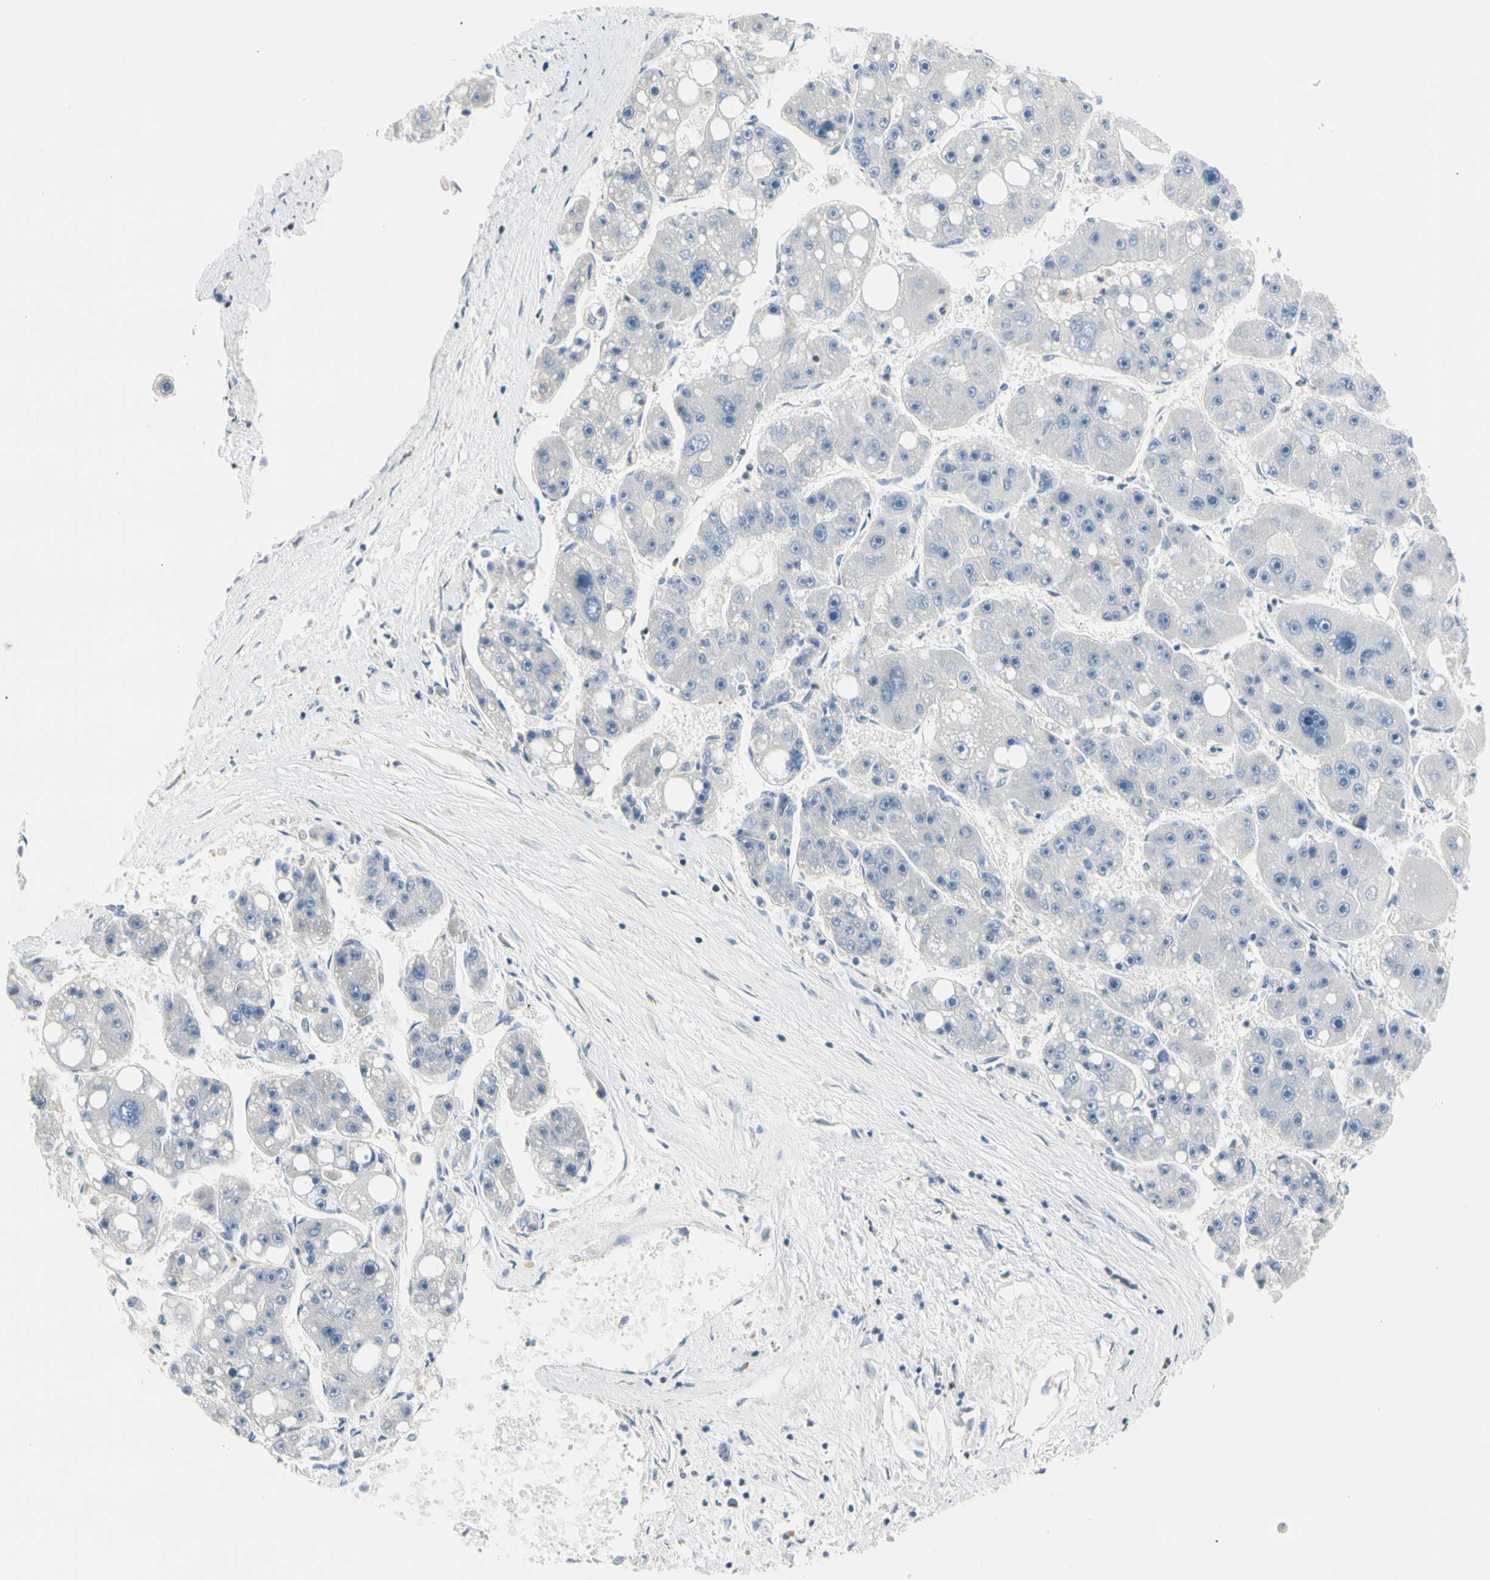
{"staining": {"intensity": "negative", "quantity": "none", "location": "none"}, "tissue": "liver cancer", "cell_type": "Tumor cells", "image_type": "cancer", "snomed": [{"axis": "morphology", "description": "Carcinoma, Hepatocellular, NOS"}, {"axis": "topography", "description": "Liver"}], "caption": "Tumor cells show no significant protein expression in liver hepatocellular carcinoma.", "gene": "MAP3K3", "patient": {"sex": "female", "age": 61}}